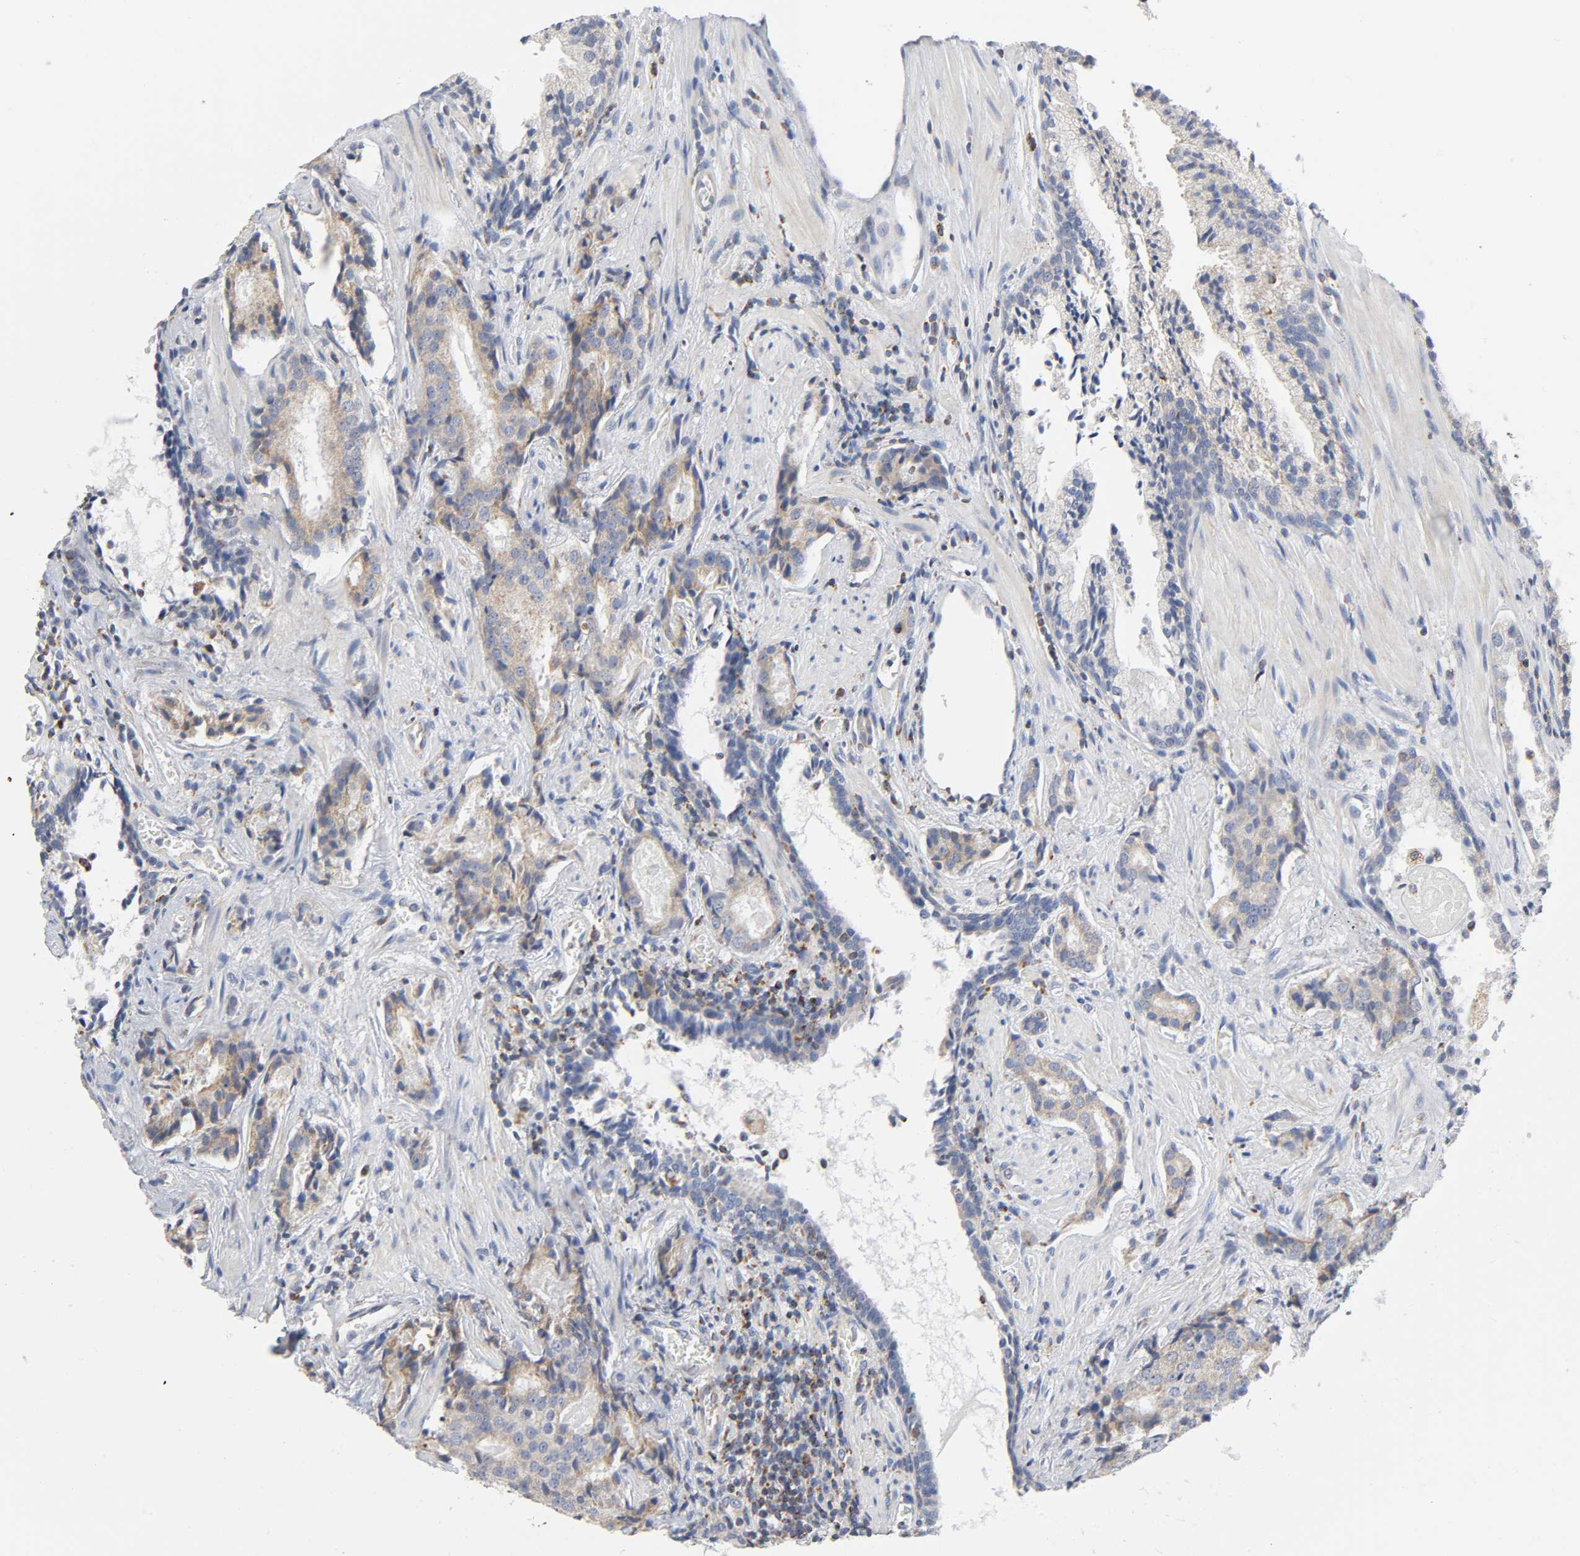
{"staining": {"intensity": "weak", "quantity": ">75%", "location": "cytoplasmic/membranous"}, "tissue": "prostate cancer", "cell_type": "Tumor cells", "image_type": "cancer", "snomed": [{"axis": "morphology", "description": "Adenocarcinoma, High grade"}, {"axis": "topography", "description": "Prostate"}], "caption": "IHC histopathology image of neoplastic tissue: prostate adenocarcinoma (high-grade) stained using IHC demonstrates low levels of weak protein expression localized specifically in the cytoplasmic/membranous of tumor cells, appearing as a cytoplasmic/membranous brown color.", "gene": "BAK1", "patient": {"sex": "male", "age": 58}}